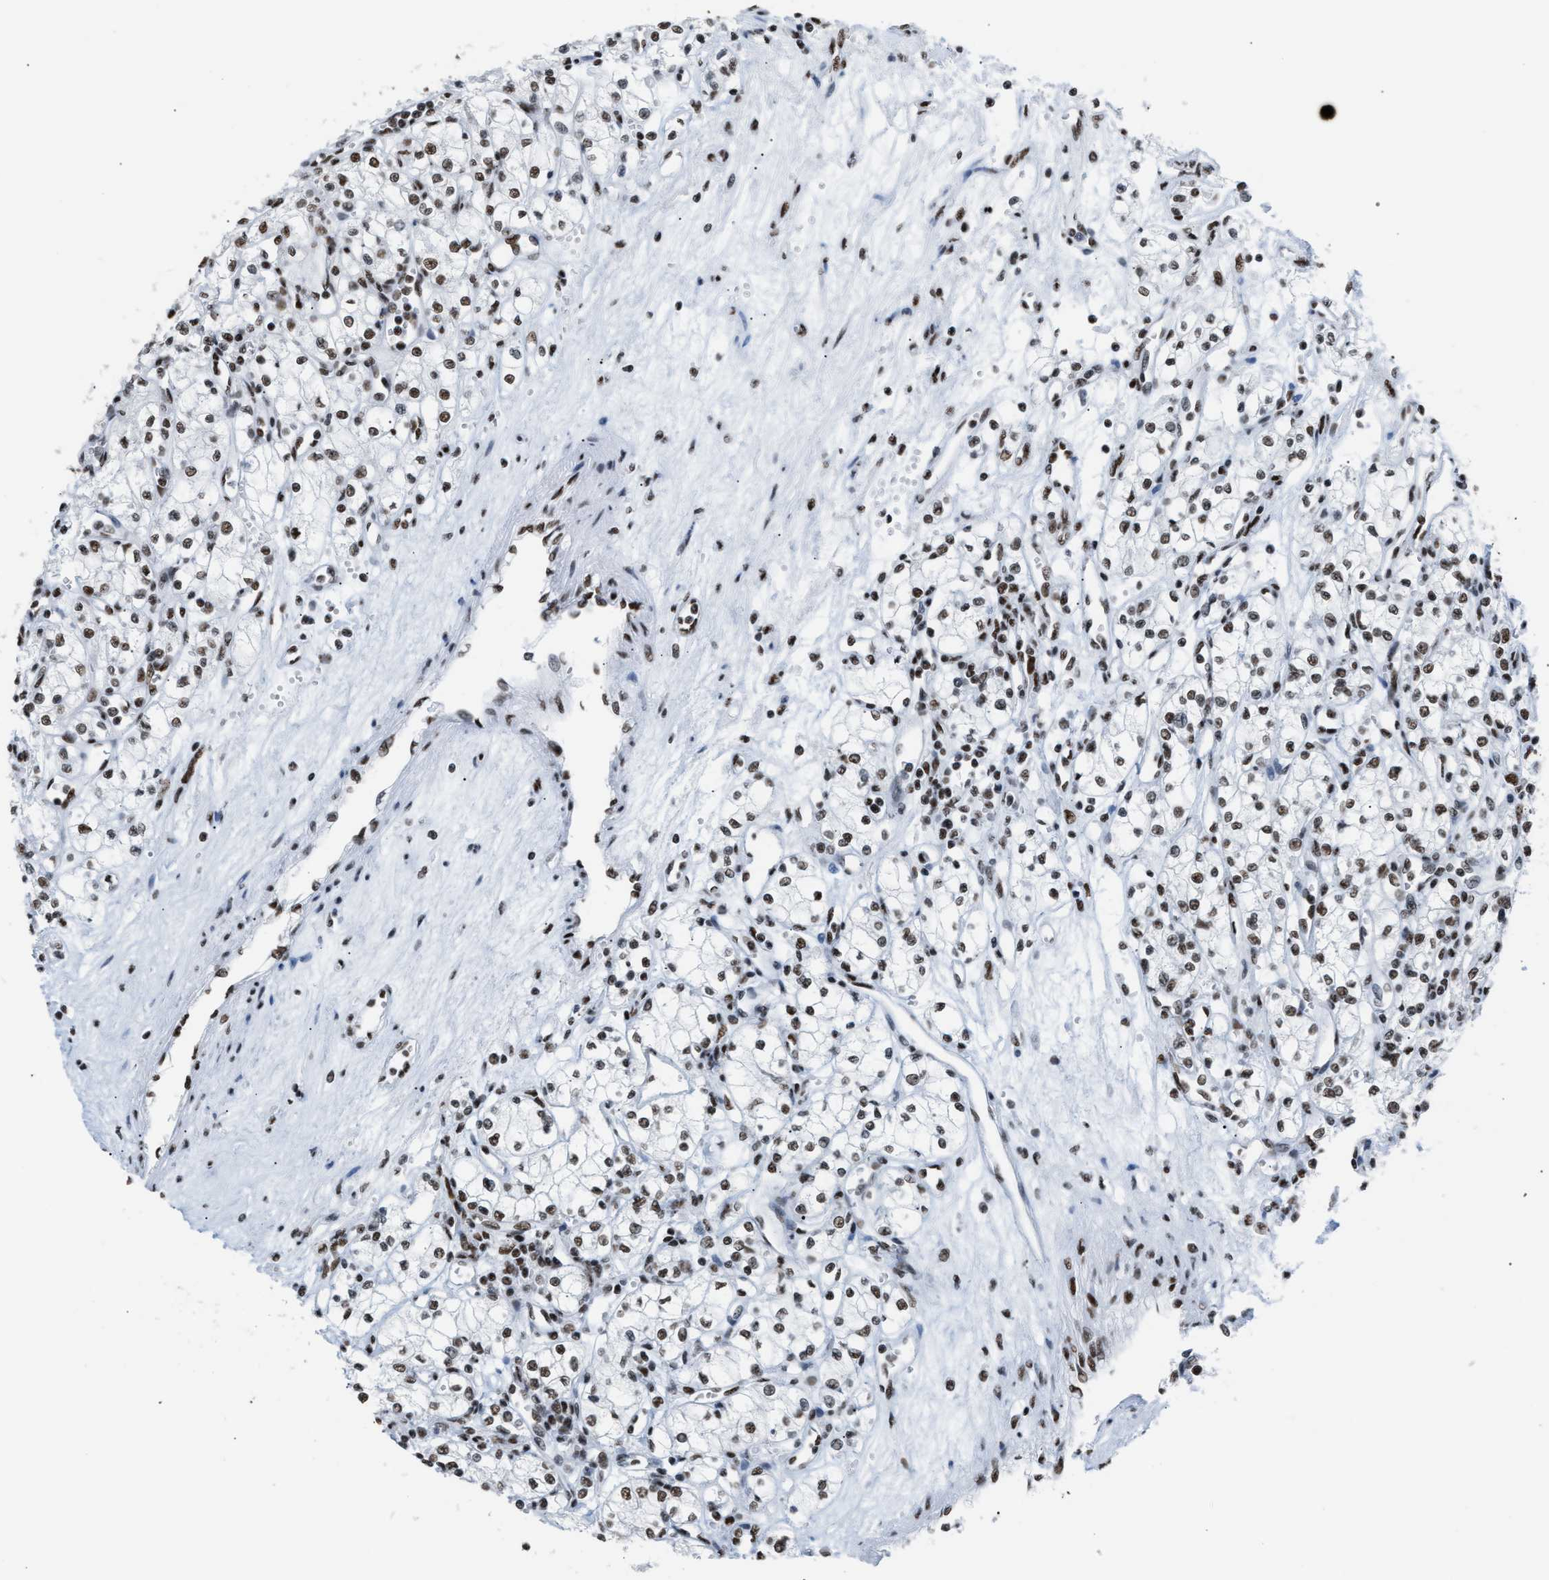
{"staining": {"intensity": "moderate", "quantity": ">75%", "location": "nuclear"}, "tissue": "renal cancer", "cell_type": "Tumor cells", "image_type": "cancer", "snomed": [{"axis": "morphology", "description": "Adenocarcinoma, NOS"}, {"axis": "topography", "description": "Kidney"}], "caption": "Adenocarcinoma (renal) stained with a brown dye exhibits moderate nuclear positive expression in about >75% of tumor cells.", "gene": "CCAR2", "patient": {"sex": "male", "age": 59}}